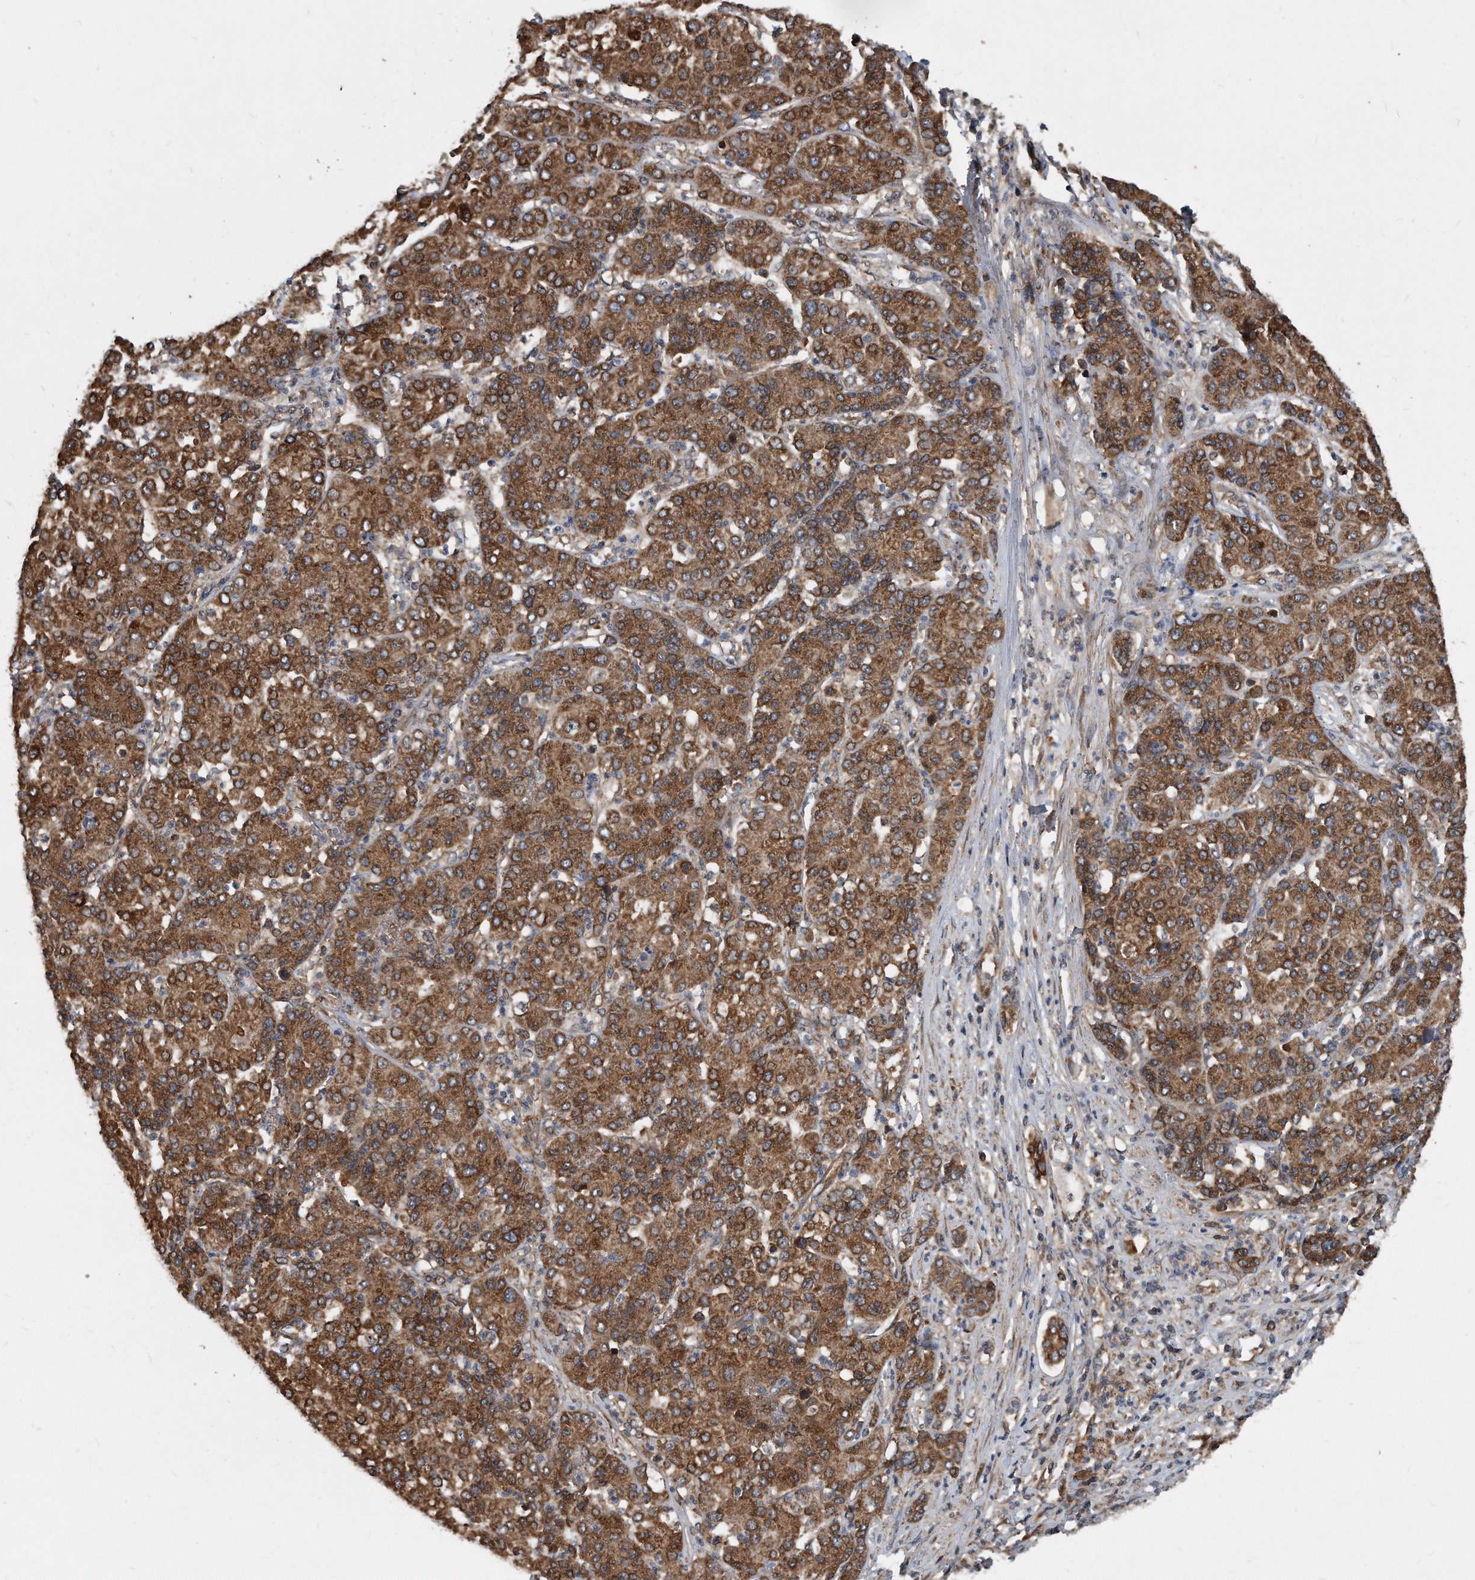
{"staining": {"intensity": "moderate", "quantity": ">75%", "location": "cytoplasmic/membranous"}, "tissue": "liver cancer", "cell_type": "Tumor cells", "image_type": "cancer", "snomed": [{"axis": "morphology", "description": "Carcinoma, Hepatocellular, NOS"}, {"axis": "topography", "description": "Liver"}], "caption": "Immunohistochemical staining of human liver cancer shows medium levels of moderate cytoplasmic/membranous protein positivity in about >75% of tumor cells.", "gene": "FAM136A", "patient": {"sex": "male", "age": 65}}